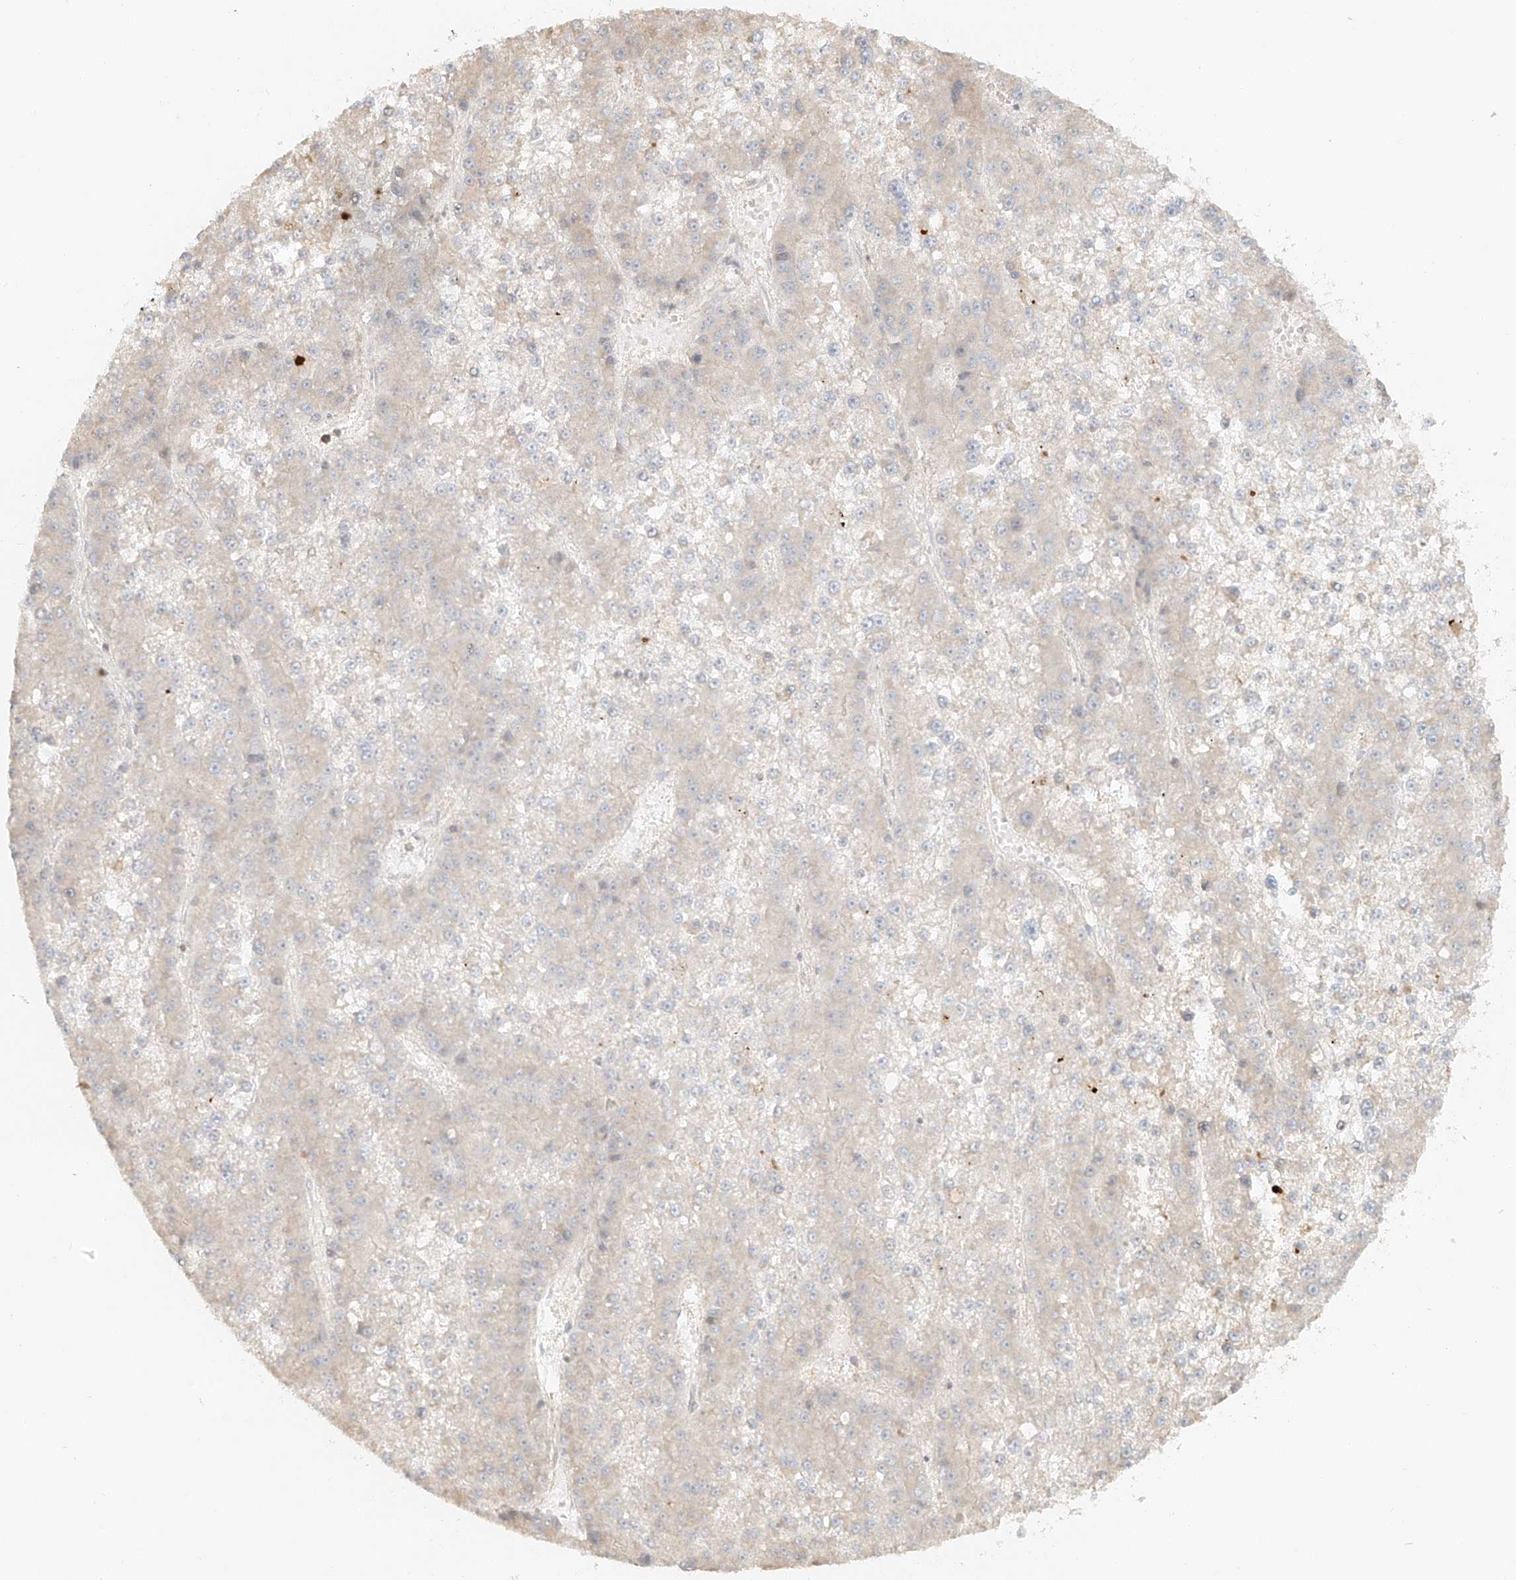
{"staining": {"intensity": "negative", "quantity": "none", "location": "none"}, "tissue": "liver cancer", "cell_type": "Tumor cells", "image_type": "cancer", "snomed": [{"axis": "morphology", "description": "Carcinoma, Hepatocellular, NOS"}, {"axis": "topography", "description": "Liver"}], "caption": "DAB immunohistochemical staining of liver cancer exhibits no significant staining in tumor cells.", "gene": "MIPEP", "patient": {"sex": "female", "age": 73}}